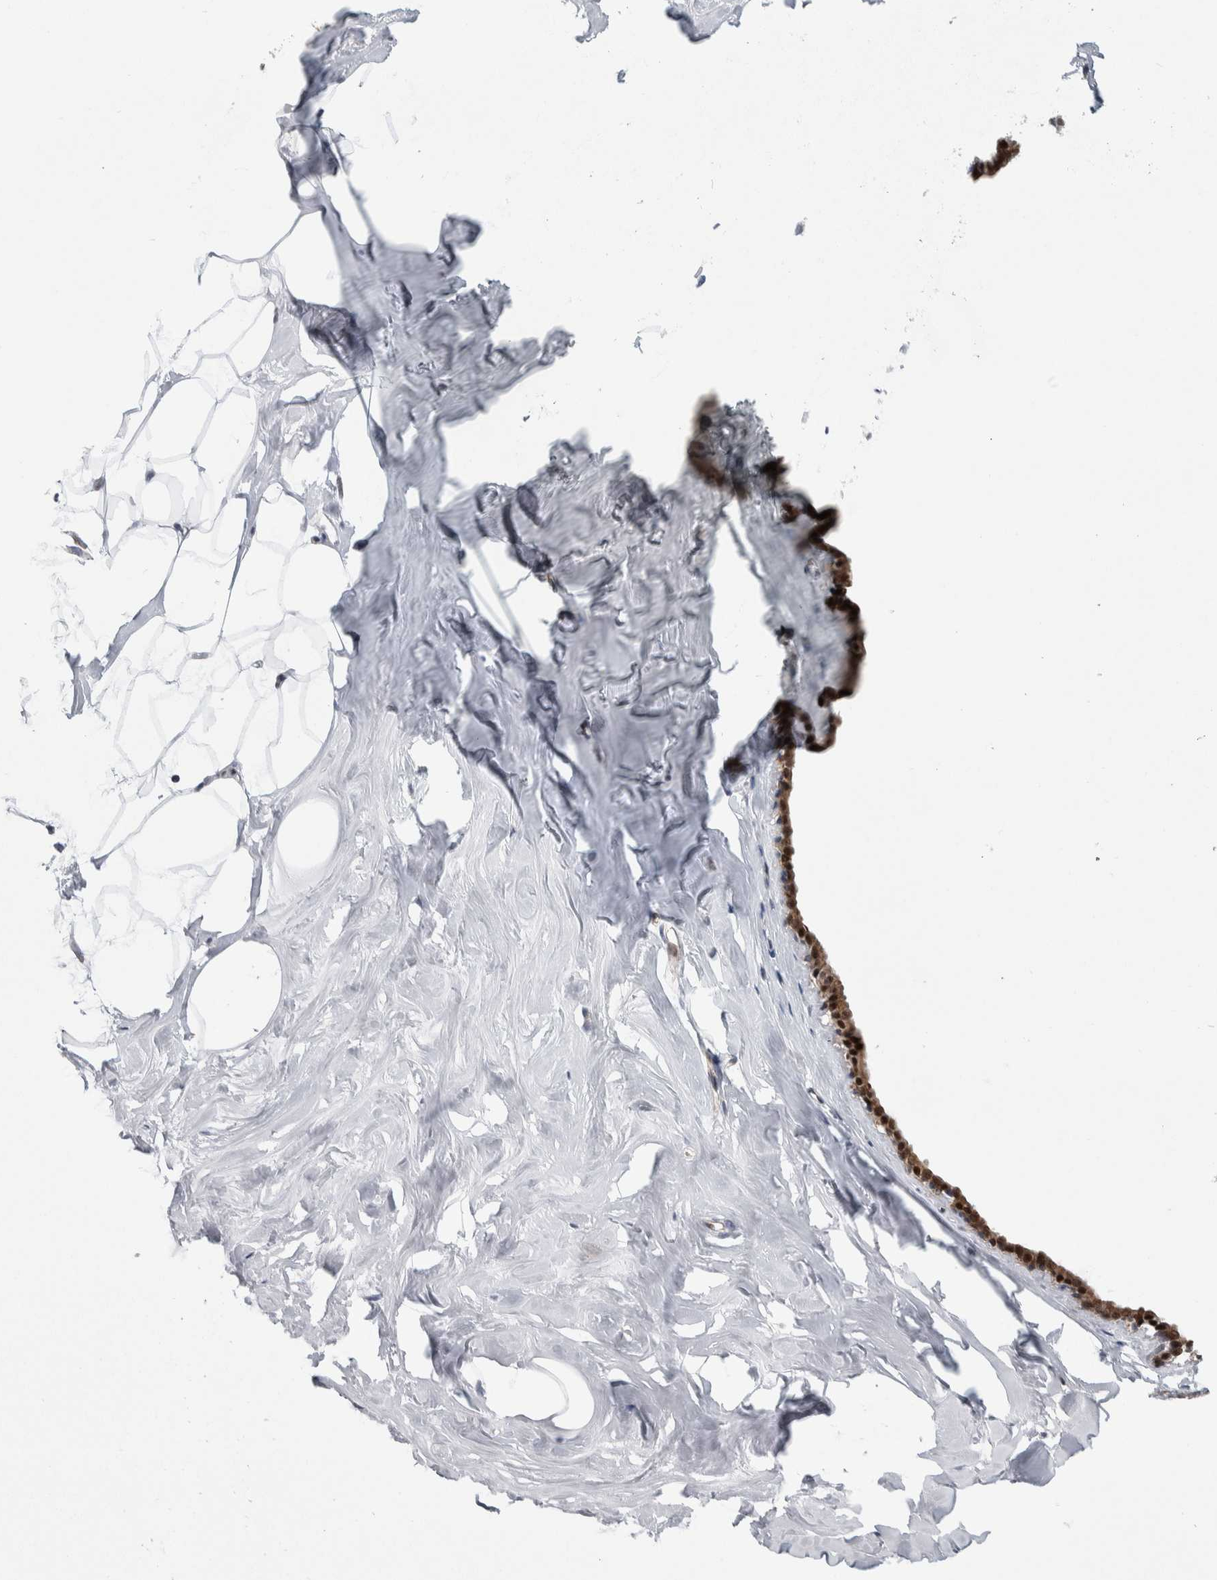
{"staining": {"intensity": "negative", "quantity": "none", "location": "none"}, "tissue": "adipose tissue", "cell_type": "Adipocytes", "image_type": "normal", "snomed": [{"axis": "morphology", "description": "Normal tissue, NOS"}, {"axis": "morphology", "description": "Fibrosis, NOS"}, {"axis": "topography", "description": "Breast"}, {"axis": "topography", "description": "Adipose tissue"}], "caption": "Adipocytes are negative for protein expression in normal human adipose tissue. (DAB (3,3'-diaminobenzidine) IHC visualized using brightfield microscopy, high magnification).", "gene": "PTPA", "patient": {"sex": "female", "age": 39}}